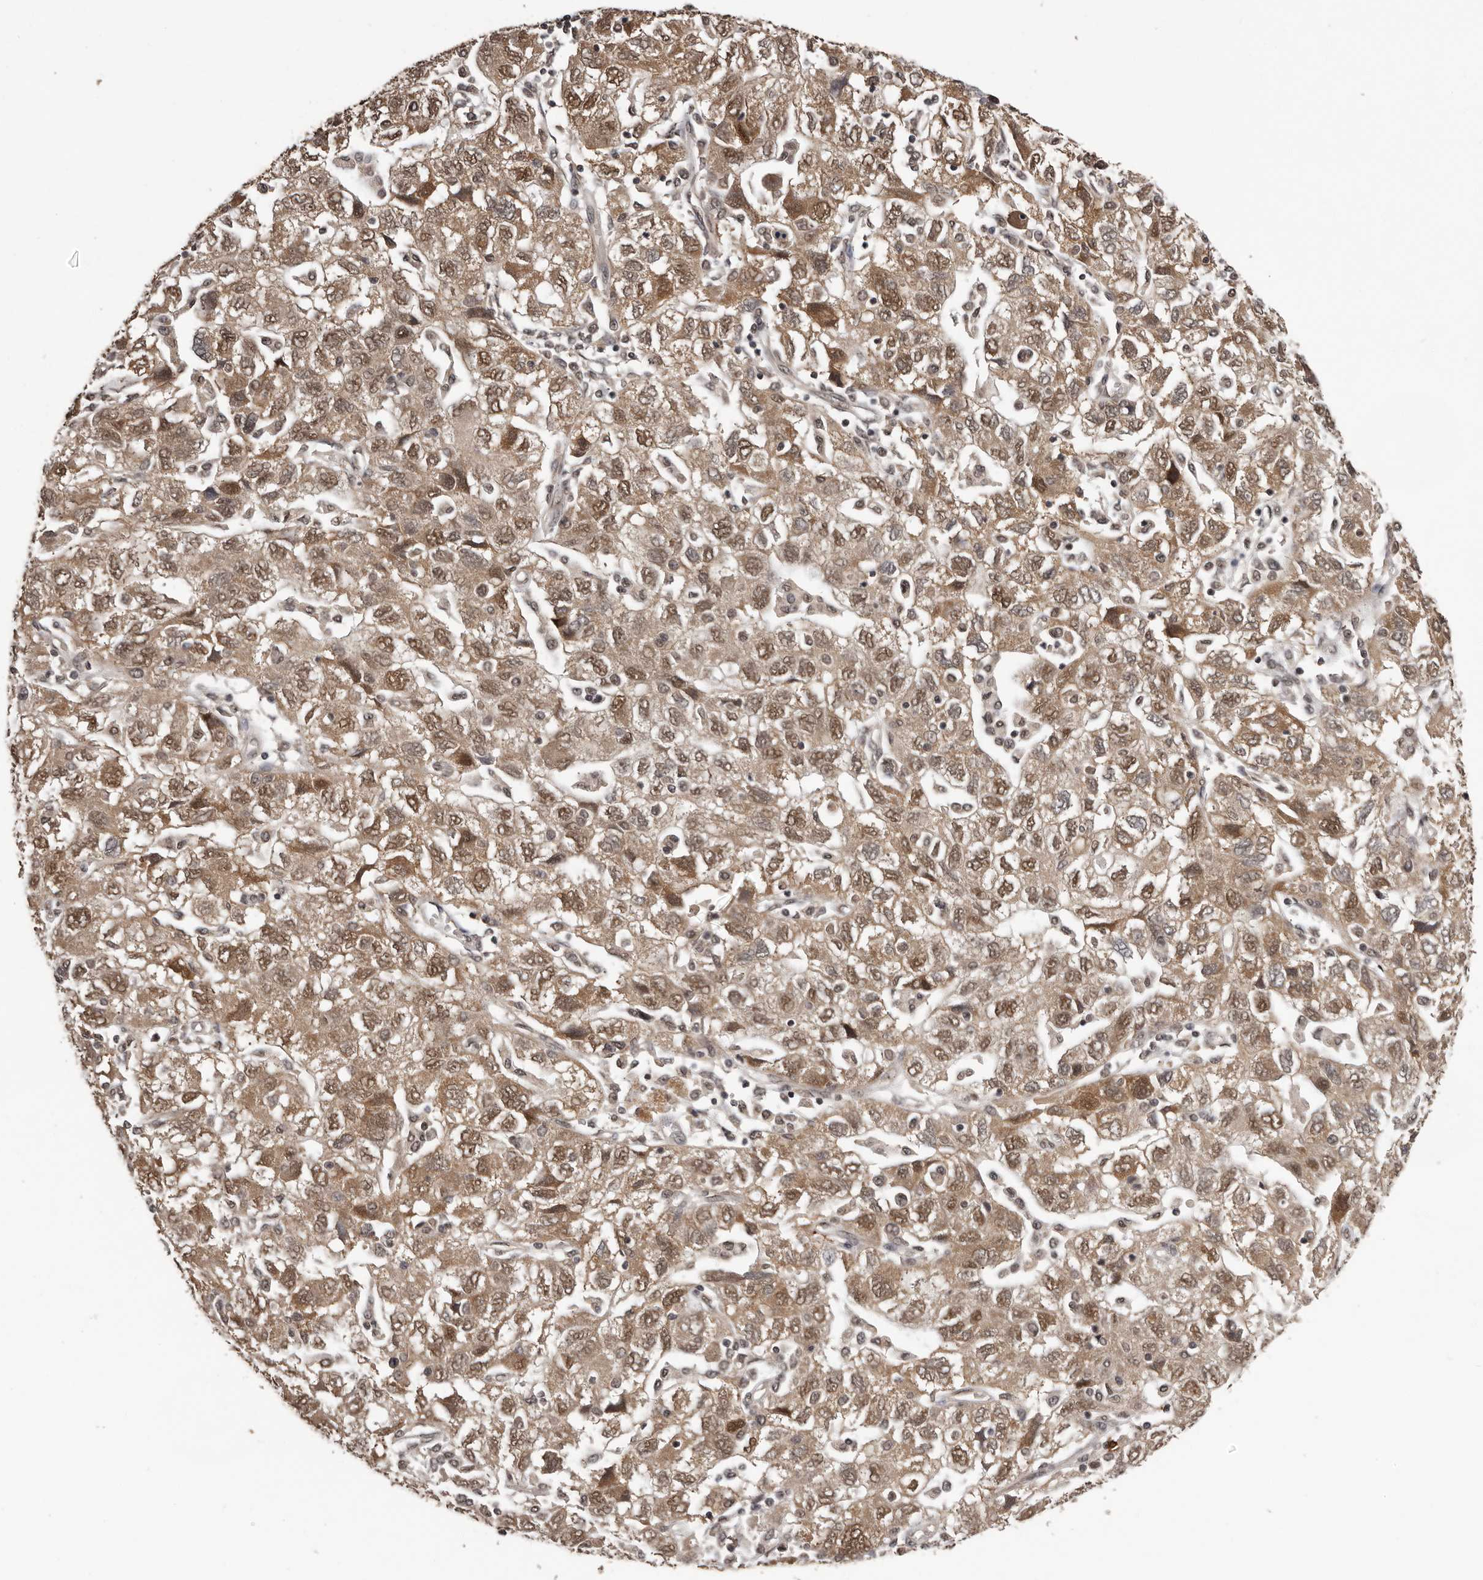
{"staining": {"intensity": "moderate", "quantity": ">75%", "location": "cytoplasmic/membranous,nuclear"}, "tissue": "ovarian cancer", "cell_type": "Tumor cells", "image_type": "cancer", "snomed": [{"axis": "morphology", "description": "Carcinoma, NOS"}, {"axis": "morphology", "description": "Cystadenocarcinoma, serous, NOS"}, {"axis": "topography", "description": "Ovary"}], "caption": "Human ovarian cancer (serous cystadenocarcinoma) stained with a brown dye shows moderate cytoplasmic/membranous and nuclear positive staining in about >75% of tumor cells.", "gene": "VPS37A", "patient": {"sex": "female", "age": 69}}